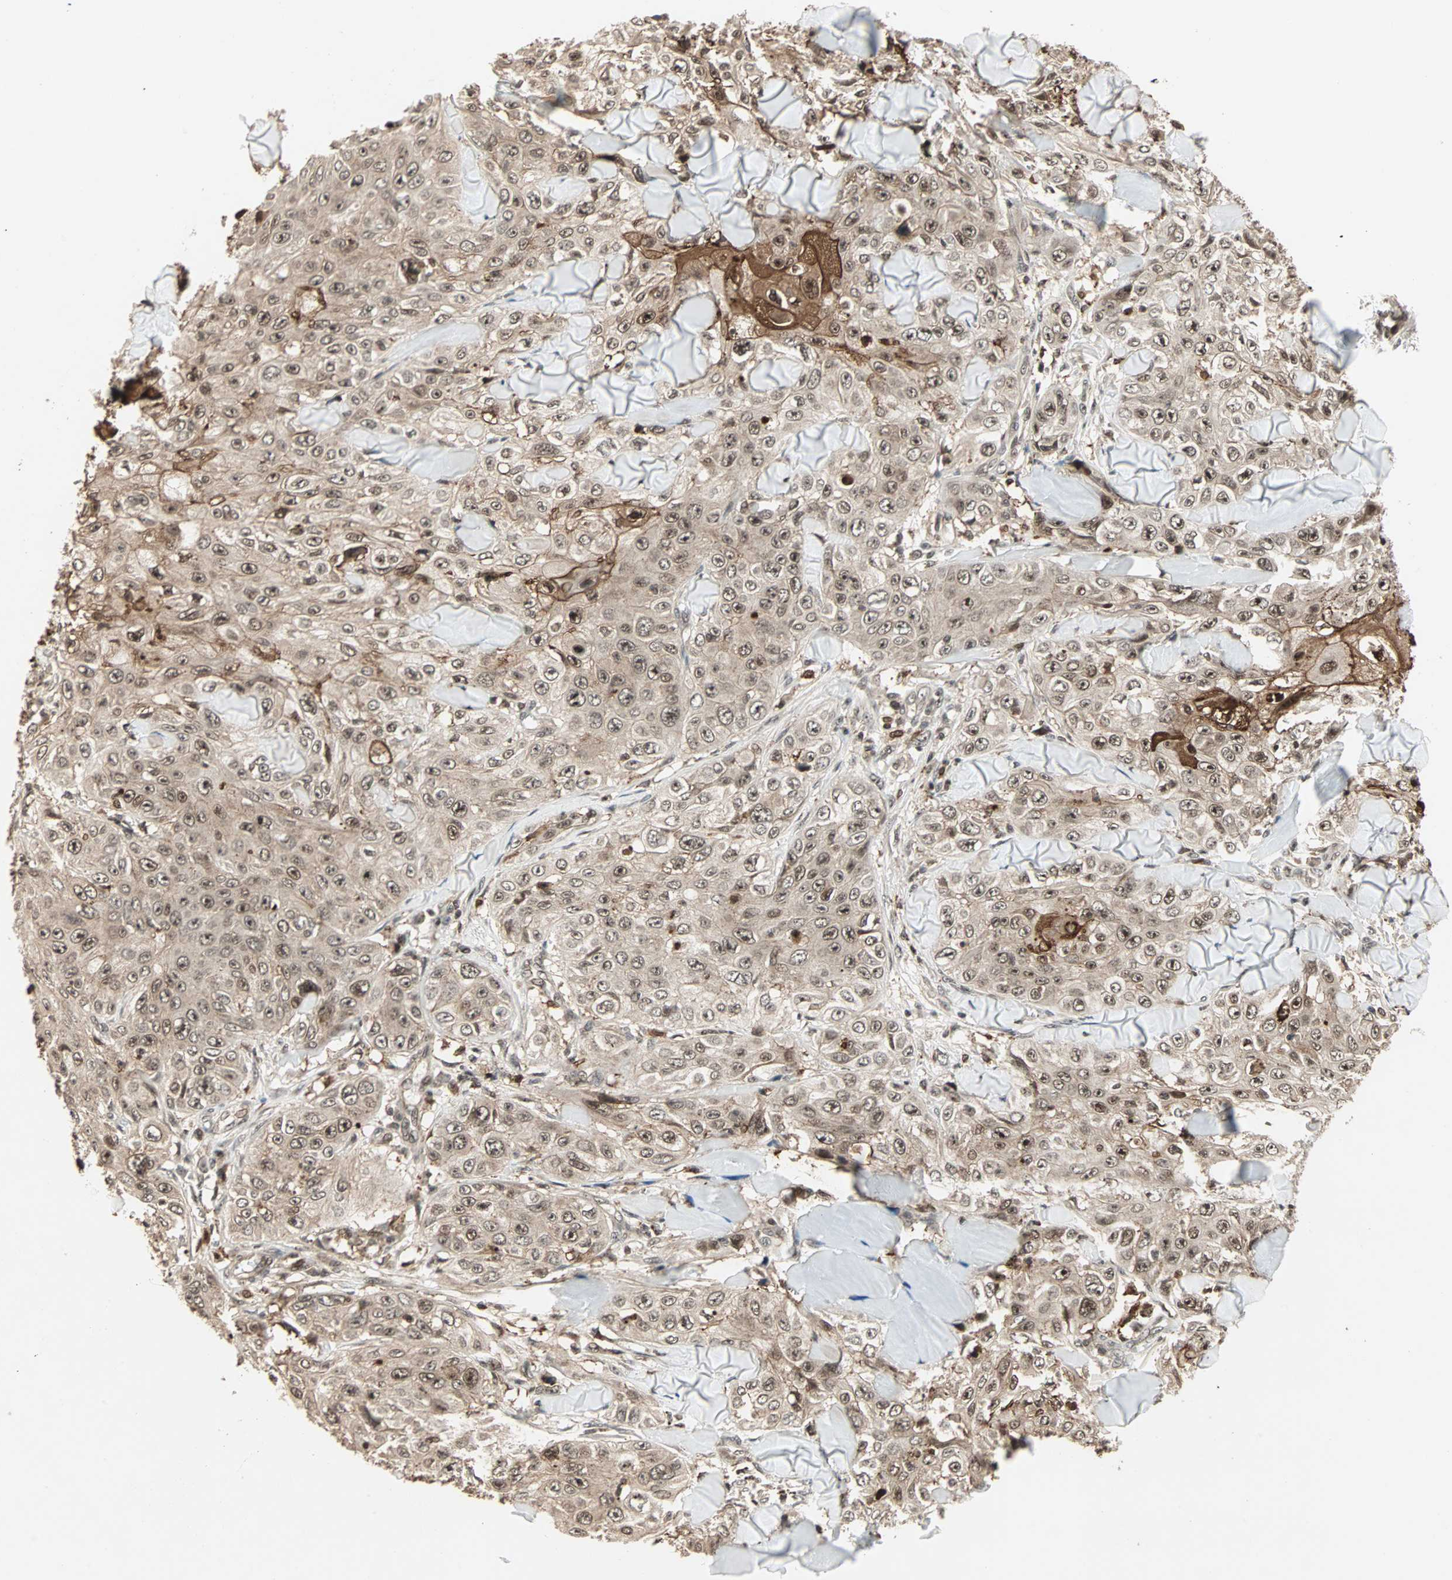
{"staining": {"intensity": "moderate", "quantity": ">75%", "location": "cytoplasmic/membranous,nuclear"}, "tissue": "skin cancer", "cell_type": "Tumor cells", "image_type": "cancer", "snomed": [{"axis": "morphology", "description": "Squamous cell carcinoma, NOS"}, {"axis": "topography", "description": "Skin"}], "caption": "Immunohistochemistry (IHC) staining of skin squamous cell carcinoma, which reveals medium levels of moderate cytoplasmic/membranous and nuclear staining in approximately >75% of tumor cells indicating moderate cytoplasmic/membranous and nuclear protein staining. The staining was performed using DAB (3,3'-diaminobenzidine) (brown) for protein detection and nuclei were counterstained in hematoxylin (blue).", "gene": "ZBED9", "patient": {"sex": "male", "age": 86}}